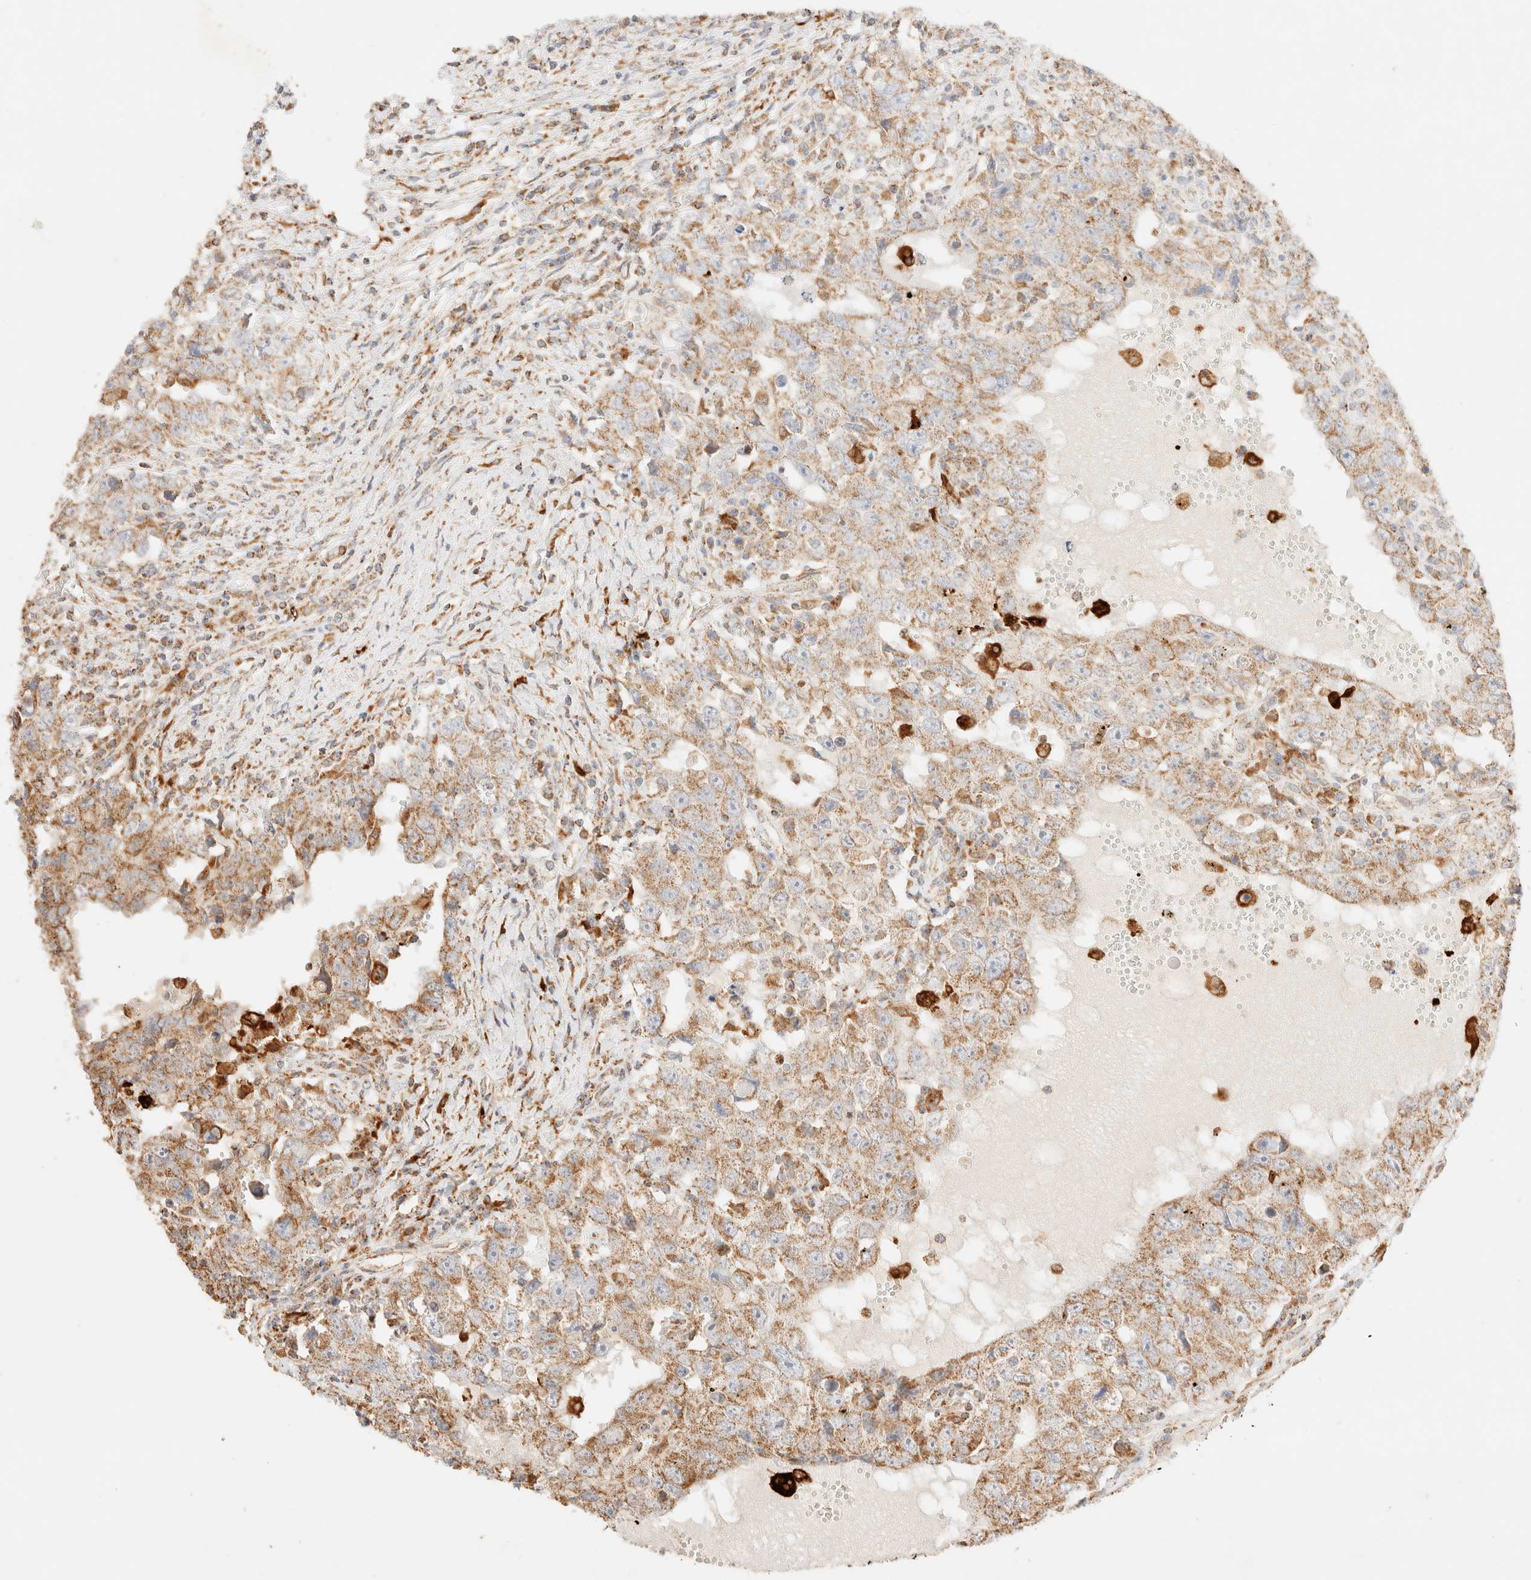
{"staining": {"intensity": "weak", "quantity": ">75%", "location": "cytoplasmic/membranous"}, "tissue": "testis cancer", "cell_type": "Tumor cells", "image_type": "cancer", "snomed": [{"axis": "morphology", "description": "Carcinoma, Embryonal, NOS"}, {"axis": "topography", "description": "Testis"}], "caption": "Human testis cancer (embryonal carcinoma) stained for a protein (brown) exhibits weak cytoplasmic/membranous positive positivity in approximately >75% of tumor cells.", "gene": "TACO1", "patient": {"sex": "male", "age": 26}}